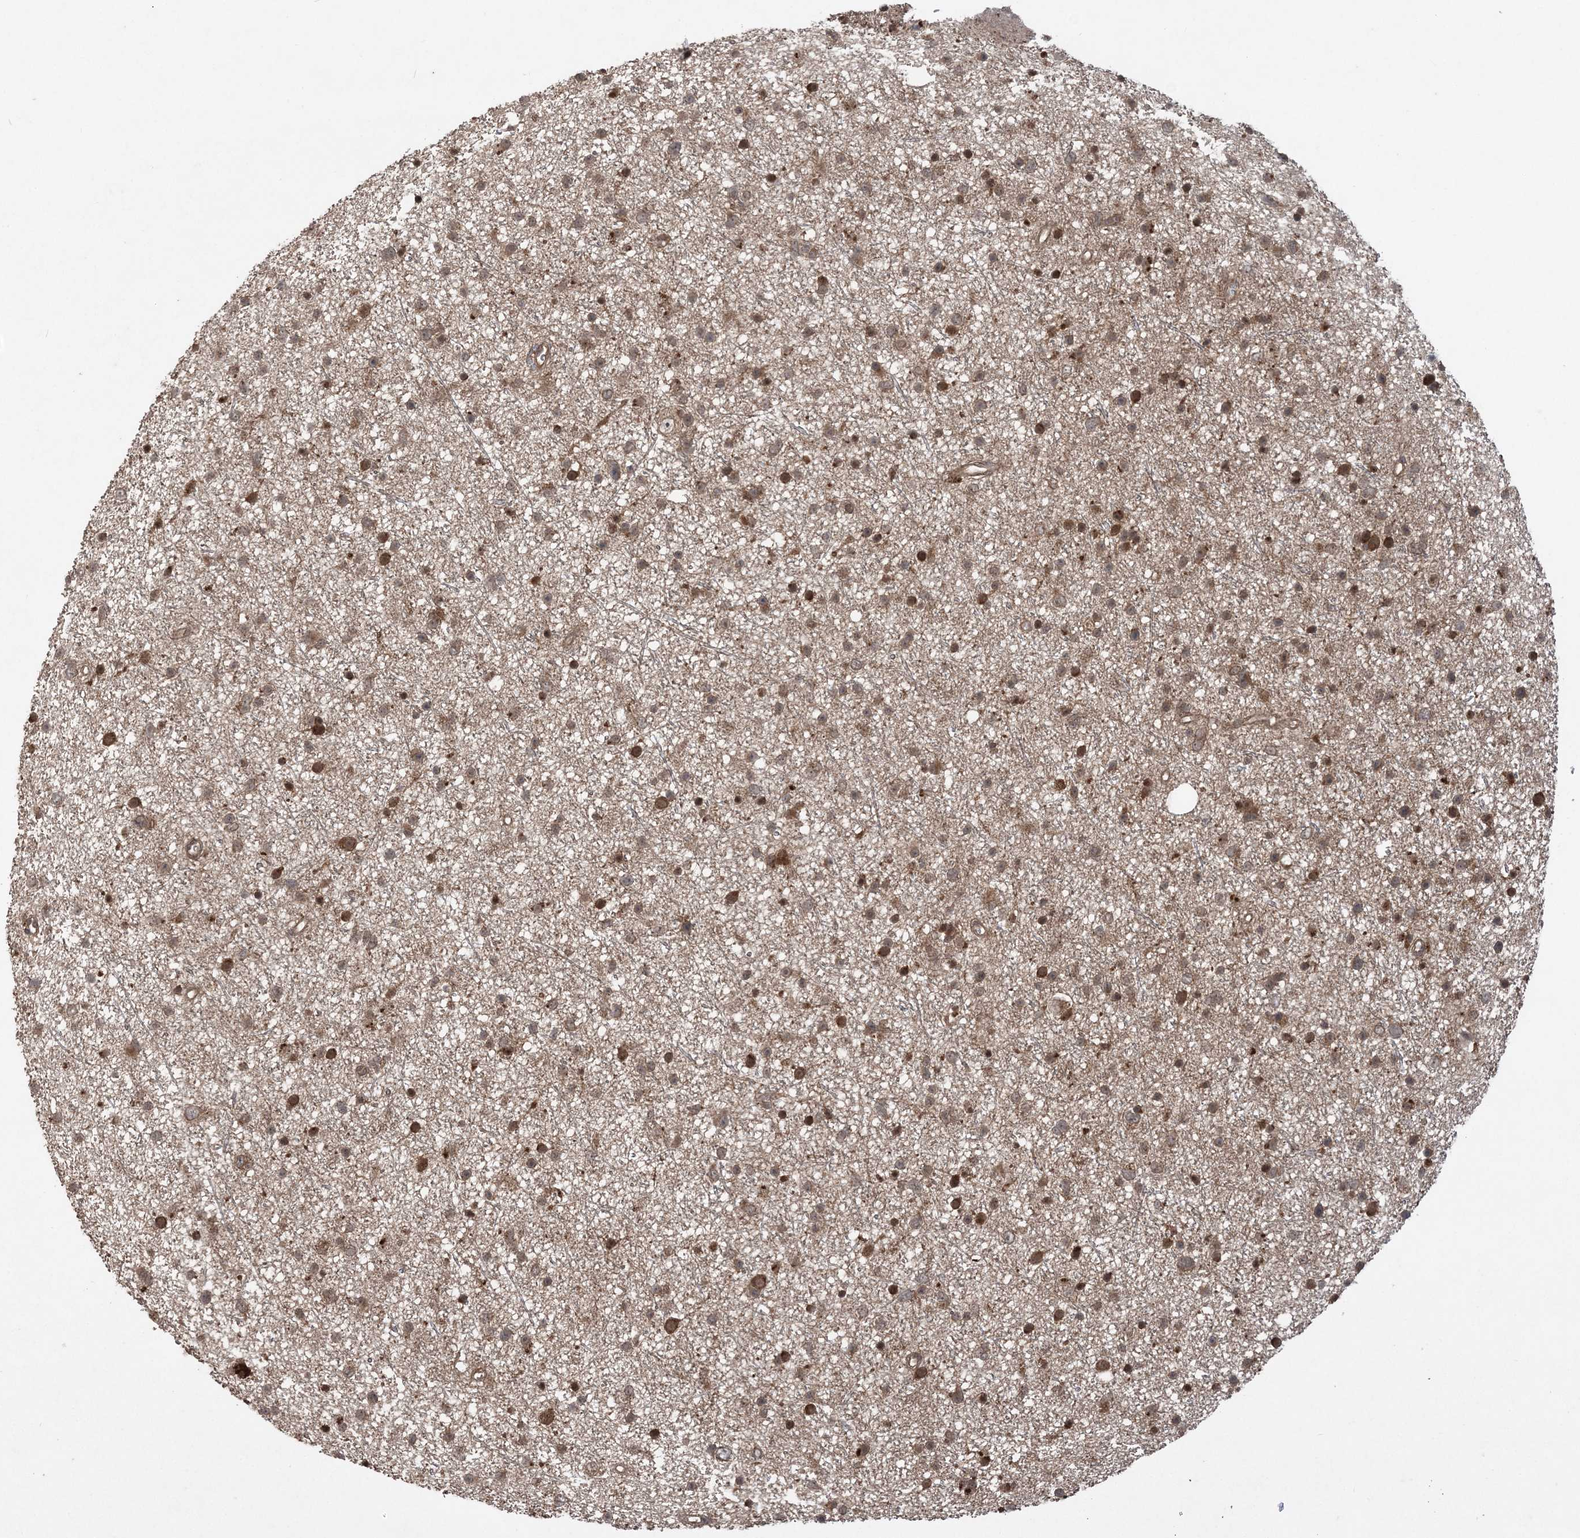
{"staining": {"intensity": "moderate", "quantity": ">75%", "location": "cytoplasmic/membranous,nuclear"}, "tissue": "glioma", "cell_type": "Tumor cells", "image_type": "cancer", "snomed": [{"axis": "morphology", "description": "Glioma, malignant, Low grade"}, {"axis": "topography", "description": "Cerebral cortex"}], "caption": "IHC of human low-grade glioma (malignant) displays medium levels of moderate cytoplasmic/membranous and nuclear staining in about >75% of tumor cells. The protein of interest is shown in brown color, while the nuclei are stained blue.", "gene": "LACC1", "patient": {"sex": "female", "age": 39}}